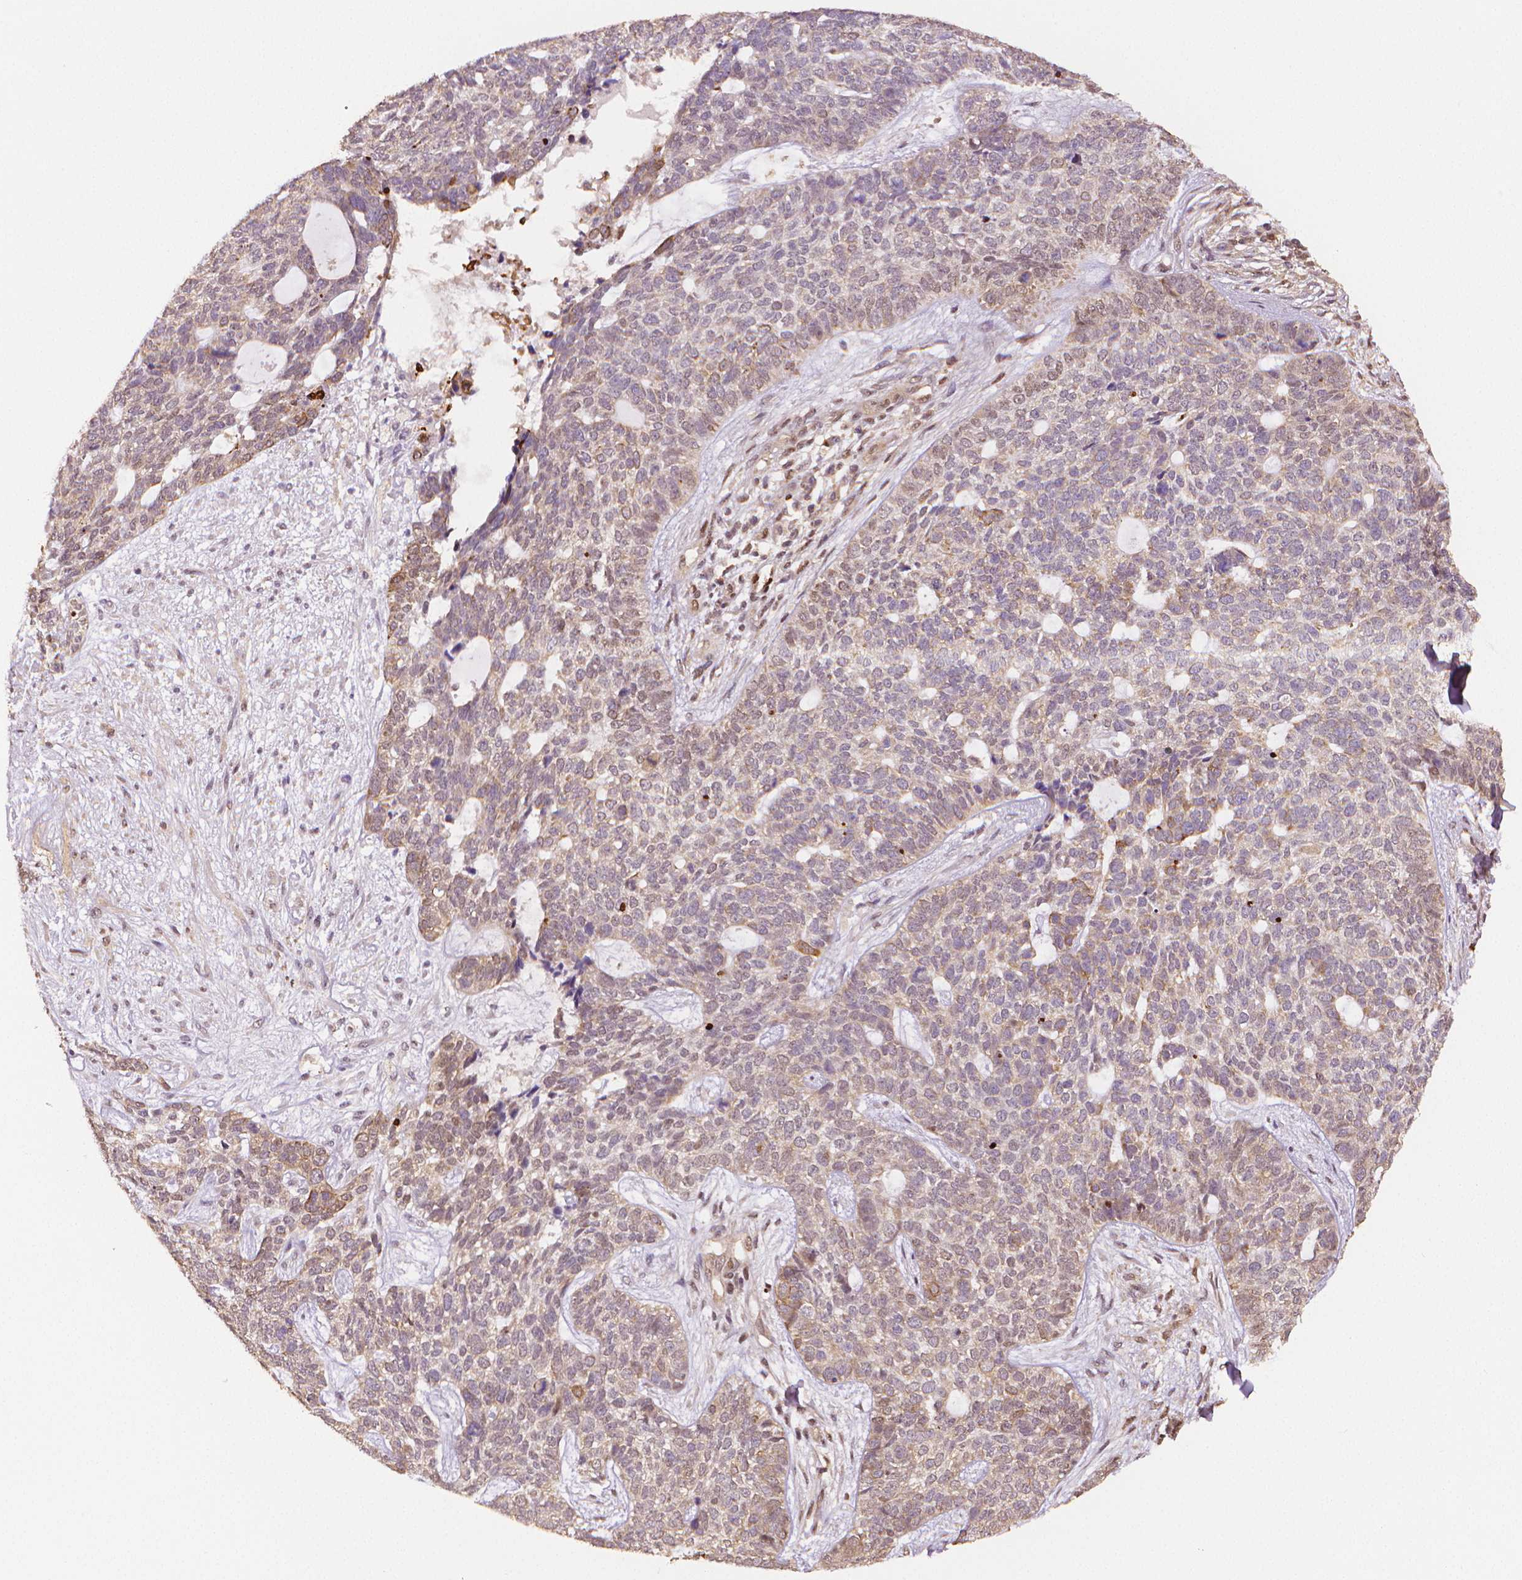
{"staining": {"intensity": "weak", "quantity": "<25%", "location": "cytoplasmic/membranous"}, "tissue": "skin cancer", "cell_type": "Tumor cells", "image_type": "cancer", "snomed": [{"axis": "morphology", "description": "Basal cell carcinoma"}, {"axis": "topography", "description": "Skin"}], "caption": "IHC photomicrograph of neoplastic tissue: human skin cancer stained with DAB demonstrates no significant protein staining in tumor cells.", "gene": "STAT3", "patient": {"sex": "female", "age": 69}}